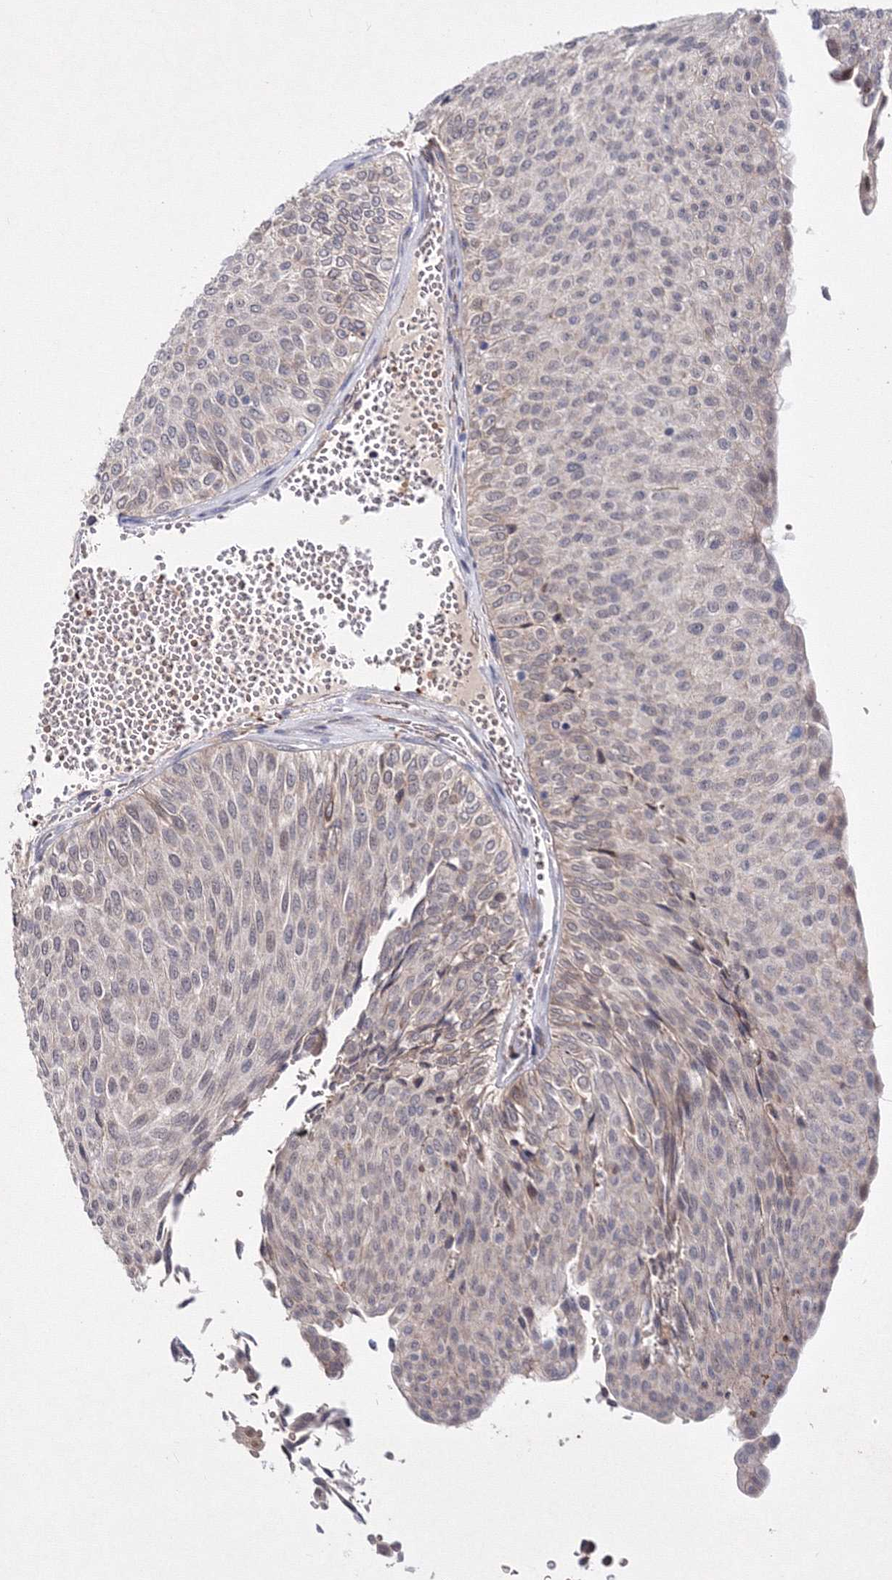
{"staining": {"intensity": "weak", "quantity": "<25%", "location": "cytoplasmic/membranous"}, "tissue": "urothelial cancer", "cell_type": "Tumor cells", "image_type": "cancer", "snomed": [{"axis": "morphology", "description": "Urothelial carcinoma, Low grade"}, {"axis": "topography", "description": "Urinary bladder"}], "caption": "Urothelial carcinoma (low-grade) was stained to show a protein in brown. There is no significant staining in tumor cells. Nuclei are stained in blue.", "gene": "C11orf52", "patient": {"sex": "male", "age": 78}}